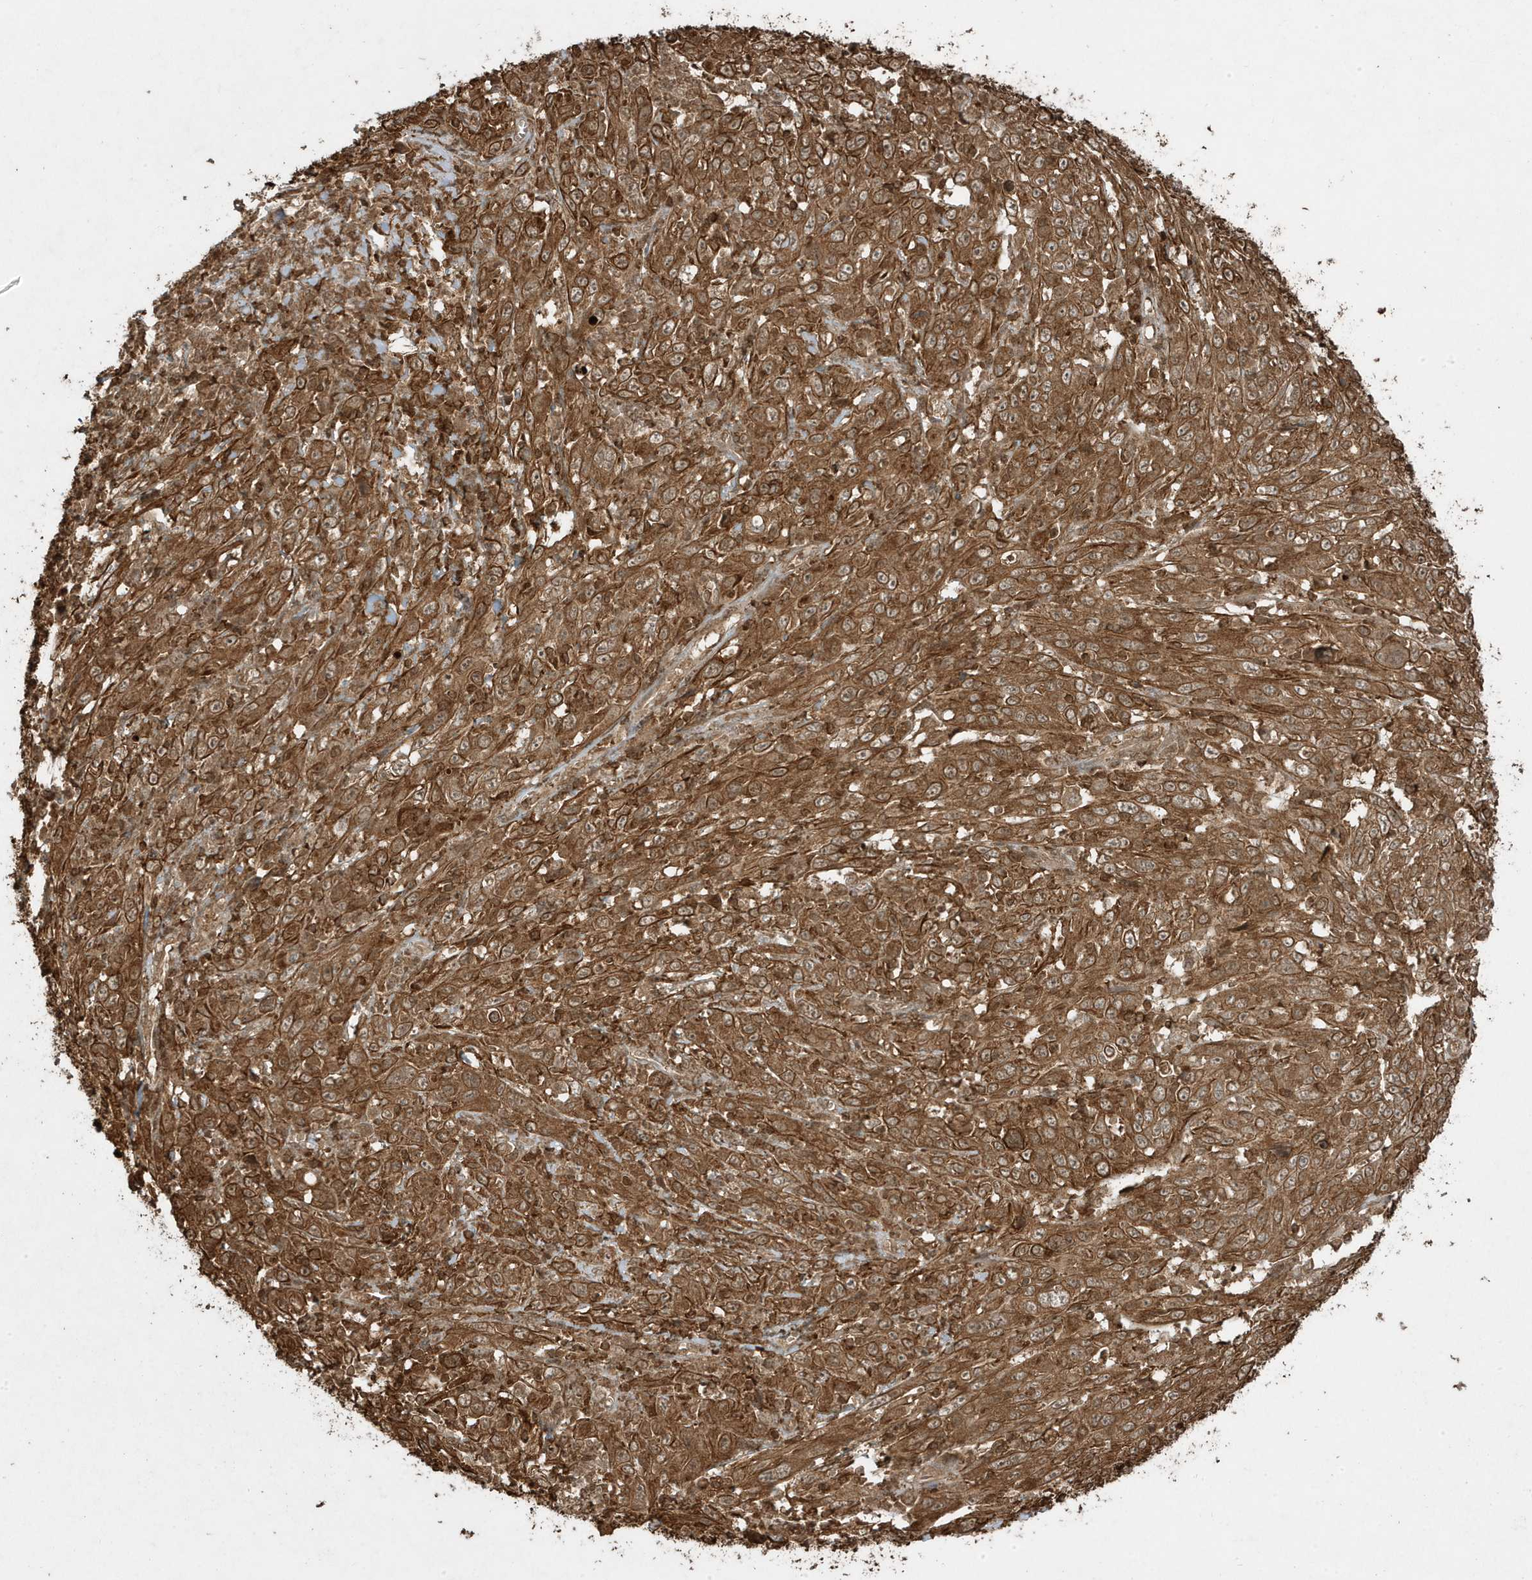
{"staining": {"intensity": "strong", "quantity": ">75%", "location": "cytoplasmic/membranous"}, "tissue": "cervical cancer", "cell_type": "Tumor cells", "image_type": "cancer", "snomed": [{"axis": "morphology", "description": "Squamous cell carcinoma, NOS"}, {"axis": "topography", "description": "Cervix"}], "caption": "High-magnification brightfield microscopy of cervical squamous cell carcinoma stained with DAB (brown) and counterstained with hematoxylin (blue). tumor cells exhibit strong cytoplasmic/membranous positivity is seen in approximately>75% of cells. (DAB = brown stain, brightfield microscopy at high magnification).", "gene": "ASAP1", "patient": {"sex": "female", "age": 46}}